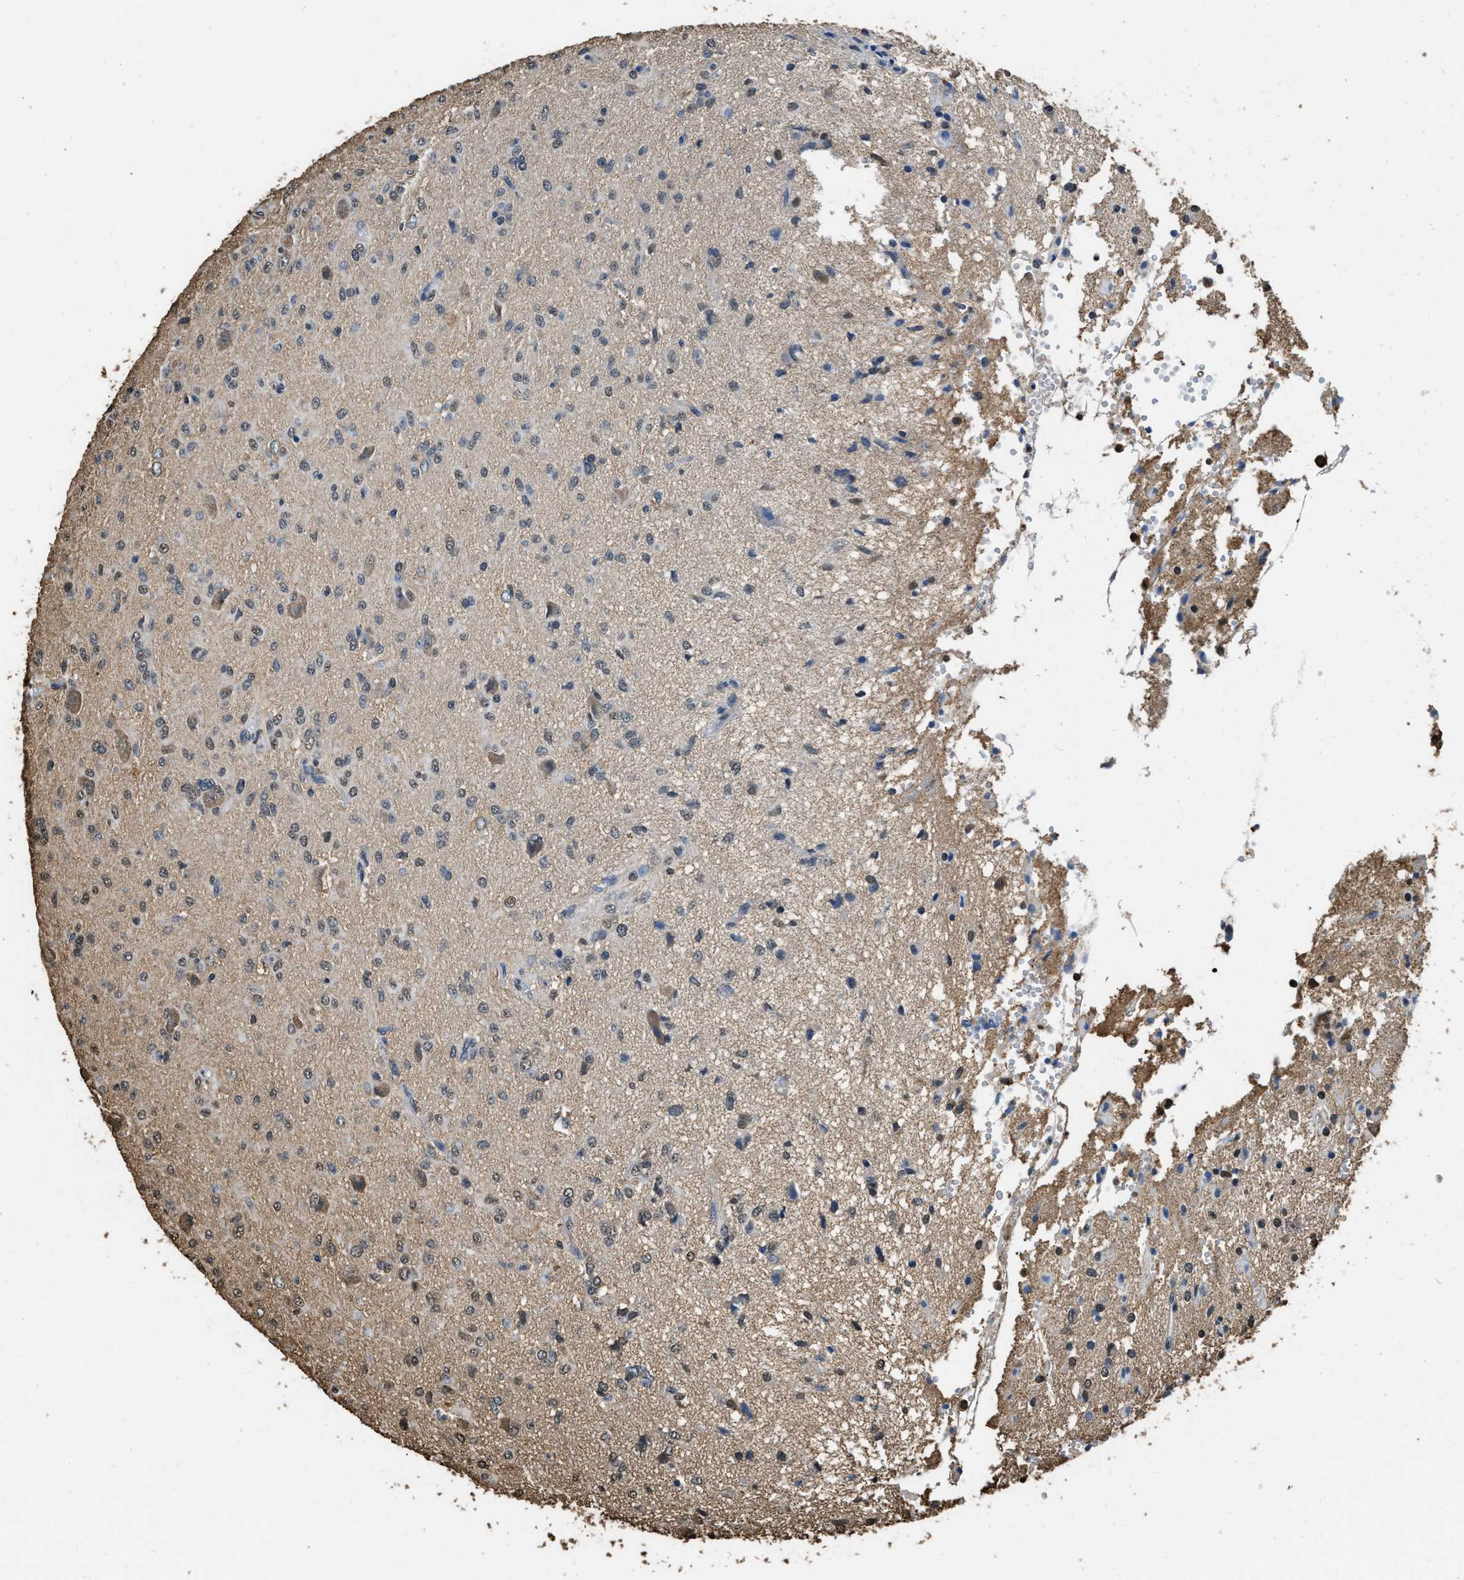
{"staining": {"intensity": "moderate", "quantity": "<25%", "location": "cytoplasmic/membranous,nuclear"}, "tissue": "glioma", "cell_type": "Tumor cells", "image_type": "cancer", "snomed": [{"axis": "morphology", "description": "Glioma, malignant, High grade"}, {"axis": "topography", "description": "Brain"}], "caption": "High-power microscopy captured an immunohistochemistry (IHC) image of malignant glioma (high-grade), revealing moderate cytoplasmic/membranous and nuclear positivity in about <25% of tumor cells.", "gene": "GAPDH", "patient": {"sex": "female", "age": 59}}